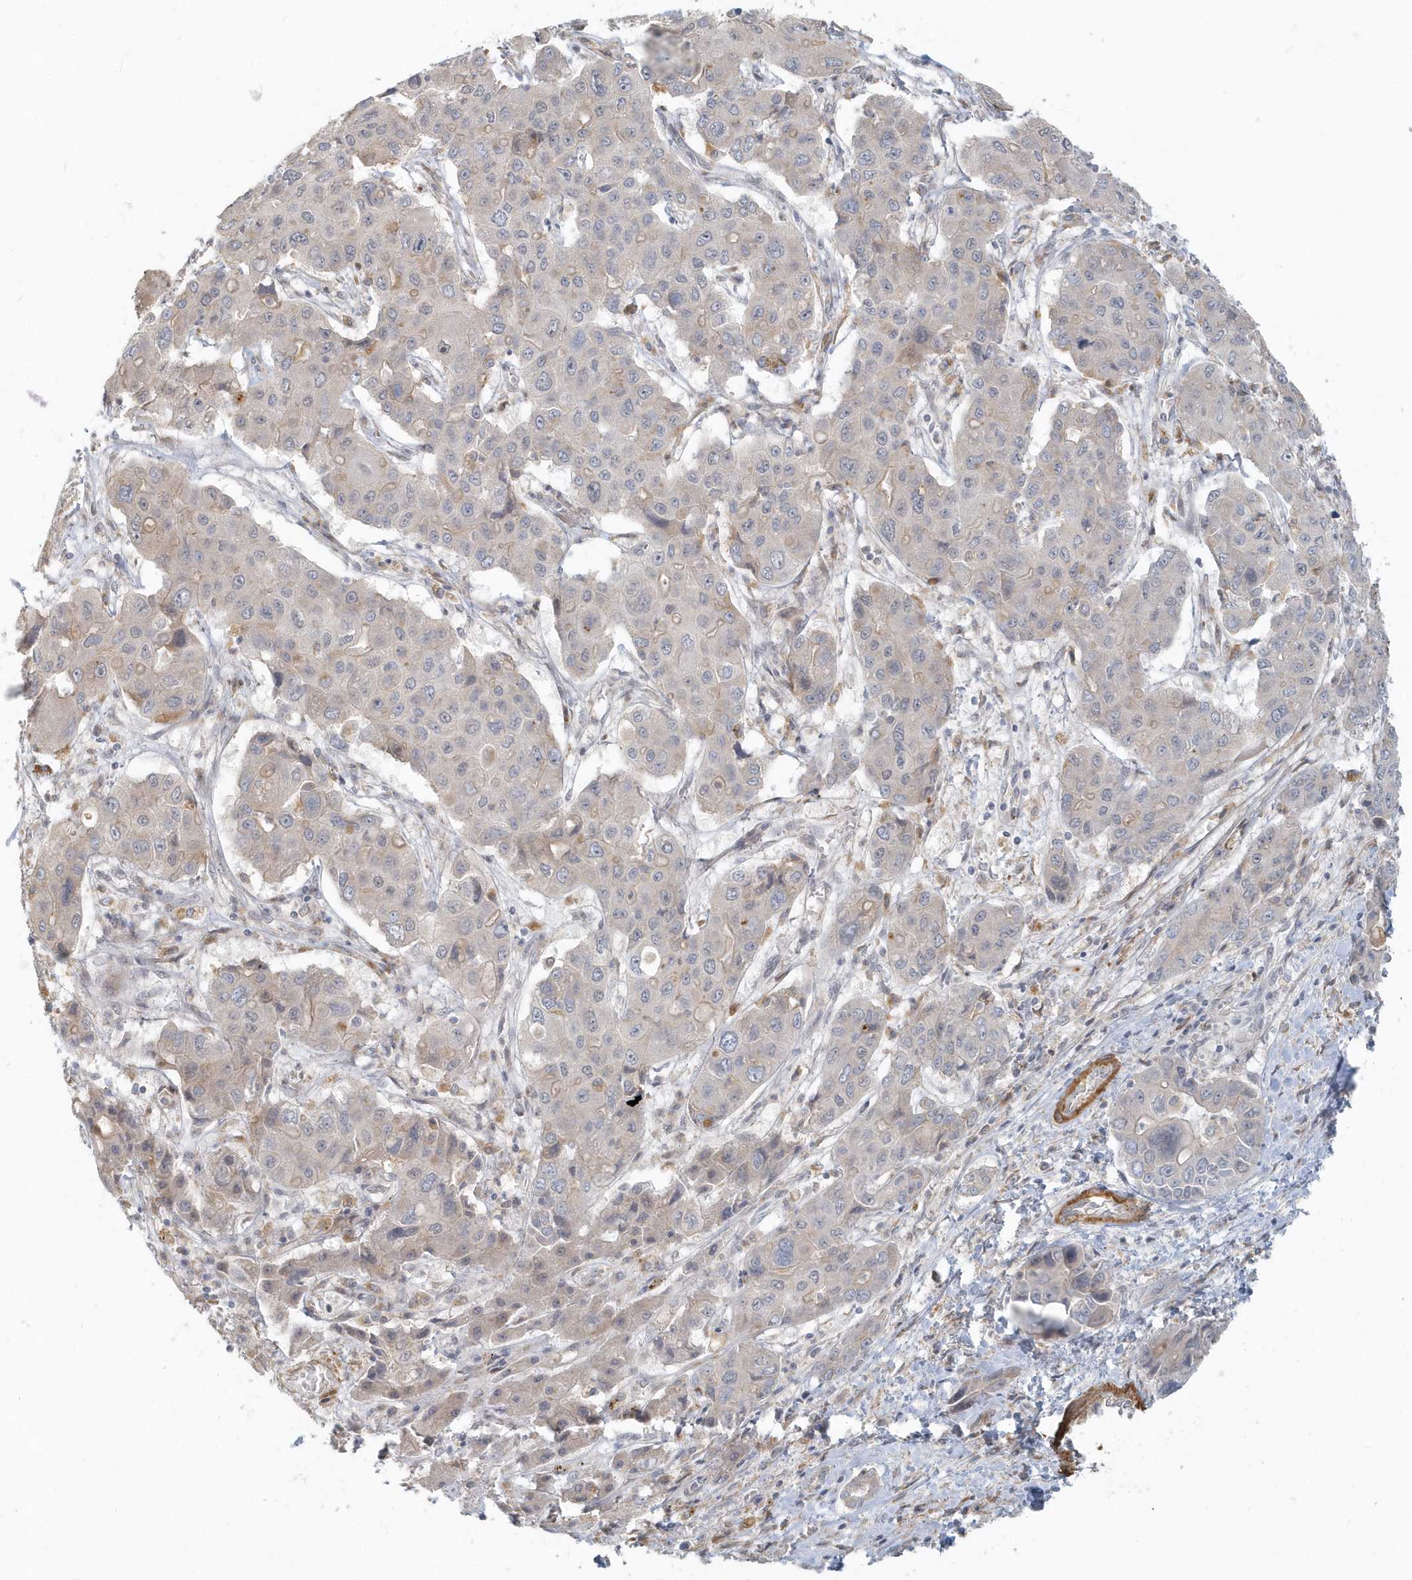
{"staining": {"intensity": "negative", "quantity": "none", "location": "none"}, "tissue": "liver cancer", "cell_type": "Tumor cells", "image_type": "cancer", "snomed": [{"axis": "morphology", "description": "Cholangiocarcinoma"}, {"axis": "topography", "description": "Liver"}], "caption": "Liver cancer (cholangiocarcinoma) was stained to show a protein in brown. There is no significant positivity in tumor cells. (DAB immunohistochemistry (IHC), high magnification).", "gene": "NAPB", "patient": {"sex": "male", "age": 67}}